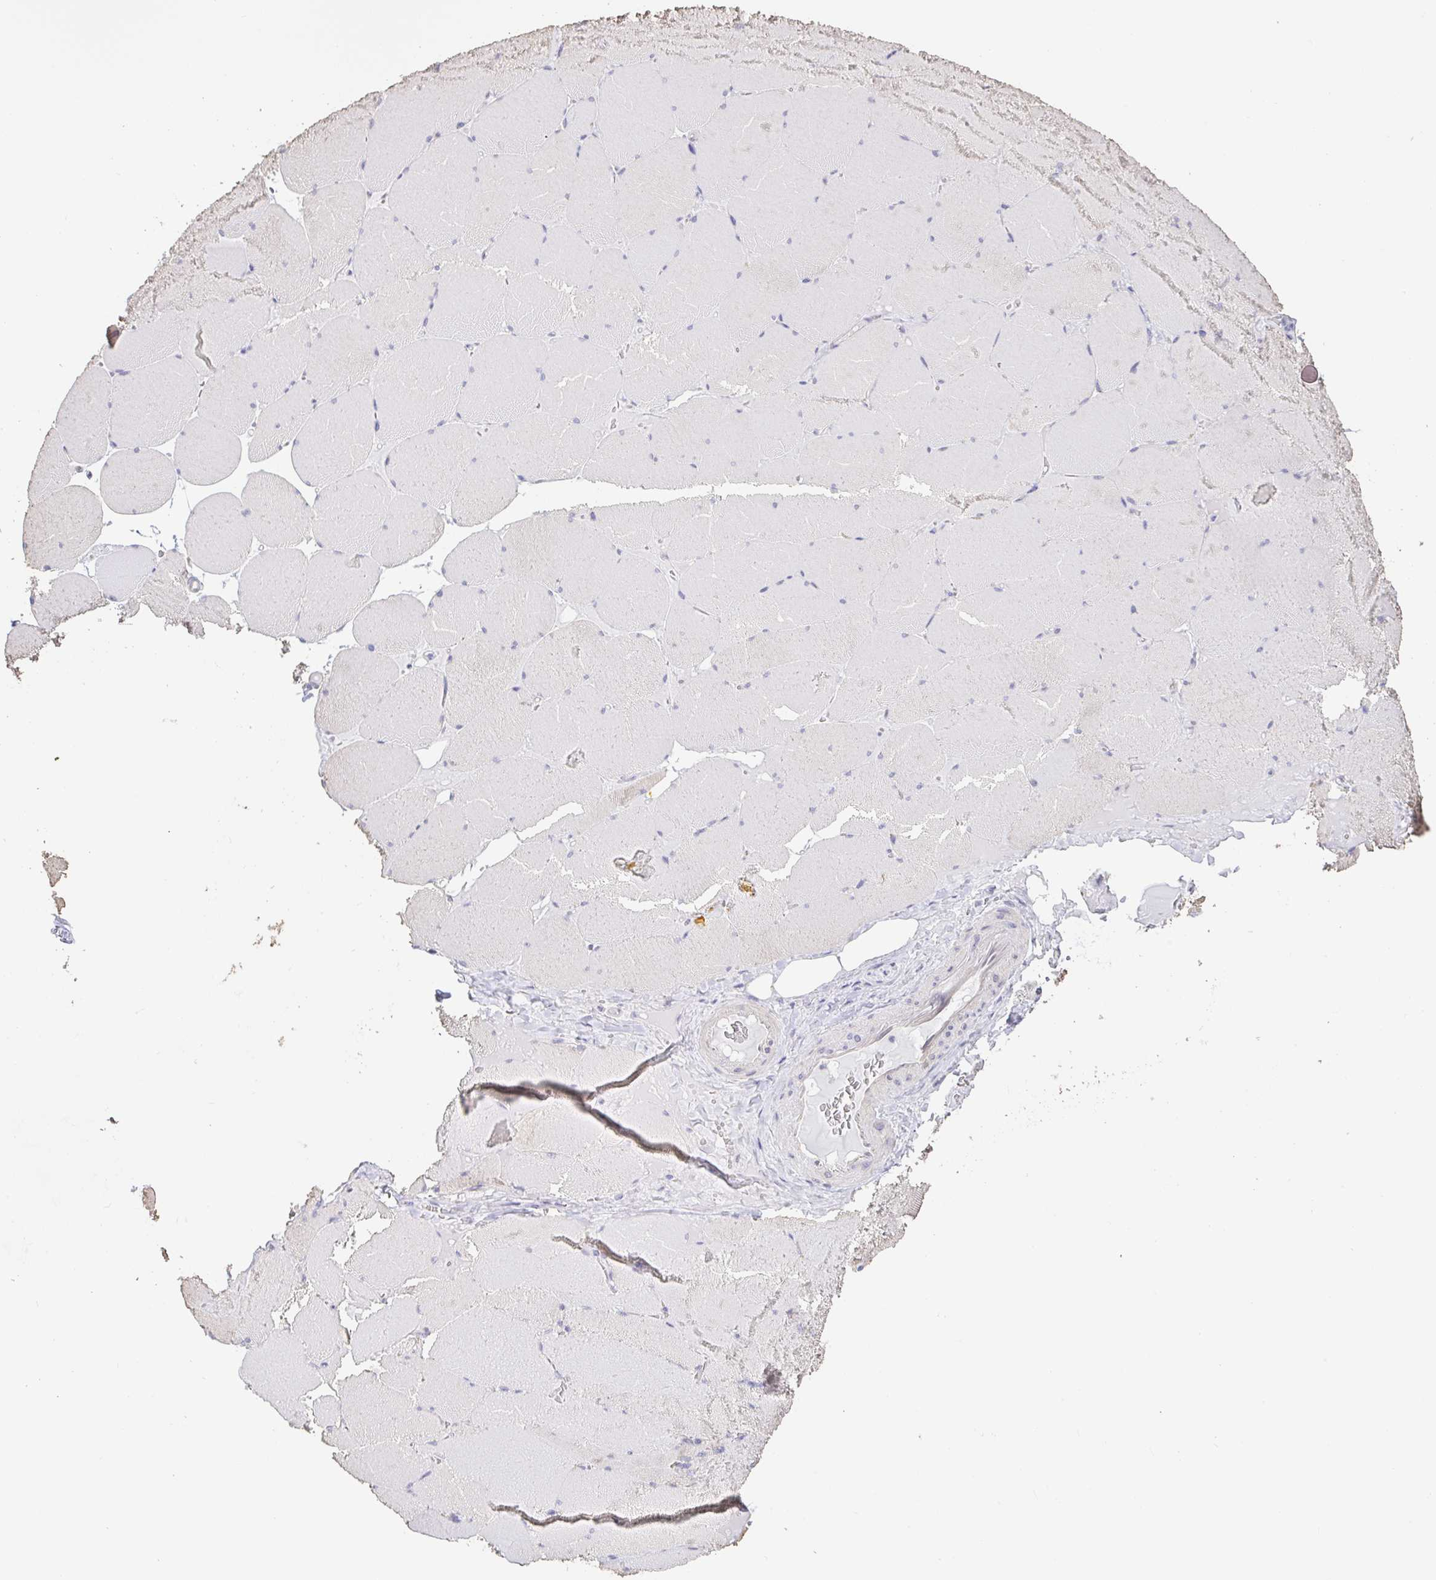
{"staining": {"intensity": "negative", "quantity": "none", "location": "none"}, "tissue": "skeletal muscle", "cell_type": "Myocytes", "image_type": "normal", "snomed": [{"axis": "morphology", "description": "Normal tissue, NOS"}, {"axis": "topography", "description": "Skeletal muscle"}, {"axis": "topography", "description": "Head-Neck"}], "caption": "Immunohistochemistry (IHC) photomicrograph of benign human skeletal muscle stained for a protein (brown), which demonstrates no expression in myocytes.", "gene": "HYPK", "patient": {"sex": "male", "age": 66}}